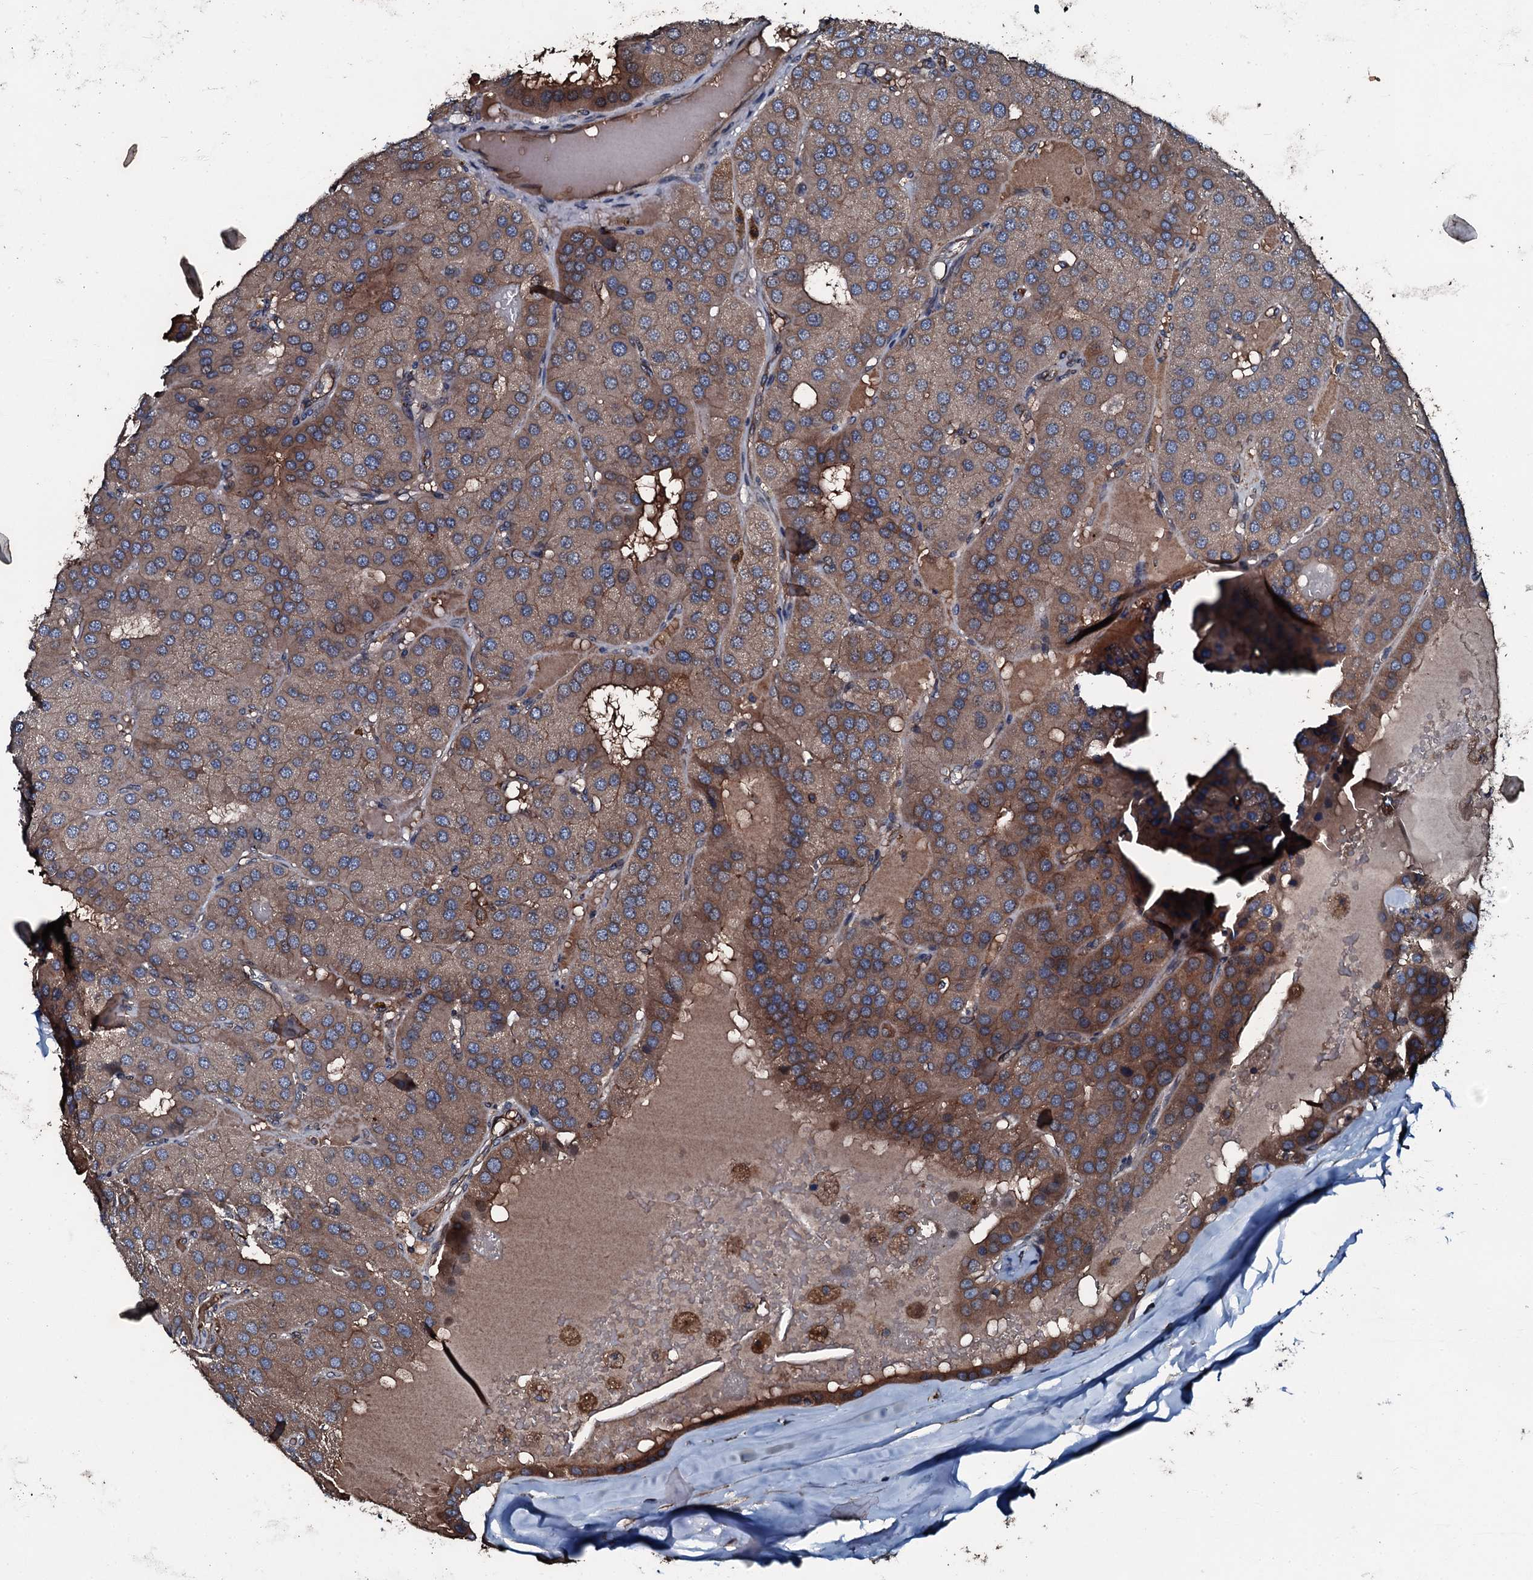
{"staining": {"intensity": "moderate", "quantity": ">75%", "location": "cytoplasmic/membranous"}, "tissue": "parathyroid gland", "cell_type": "Glandular cells", "image_type": "normal", "snomed": [{"axis": "morphology", "description": "Normal tissue, NOS"}, {"axis": "morphology", "description": "Adenoma, NOS"}, {"axis": "topography", "description": "Parathyroid gland"}], "caption": "Immunohistochemistry (DAB (3,3'-diaminobenzidine)) staining of normal human parathyroid gland displays moderate cytoplasmic/membranous protein positivity in approximately >75% of glandular cells.", "gene": "AARS1", "patient": {"sex": "female", "age": 86}}